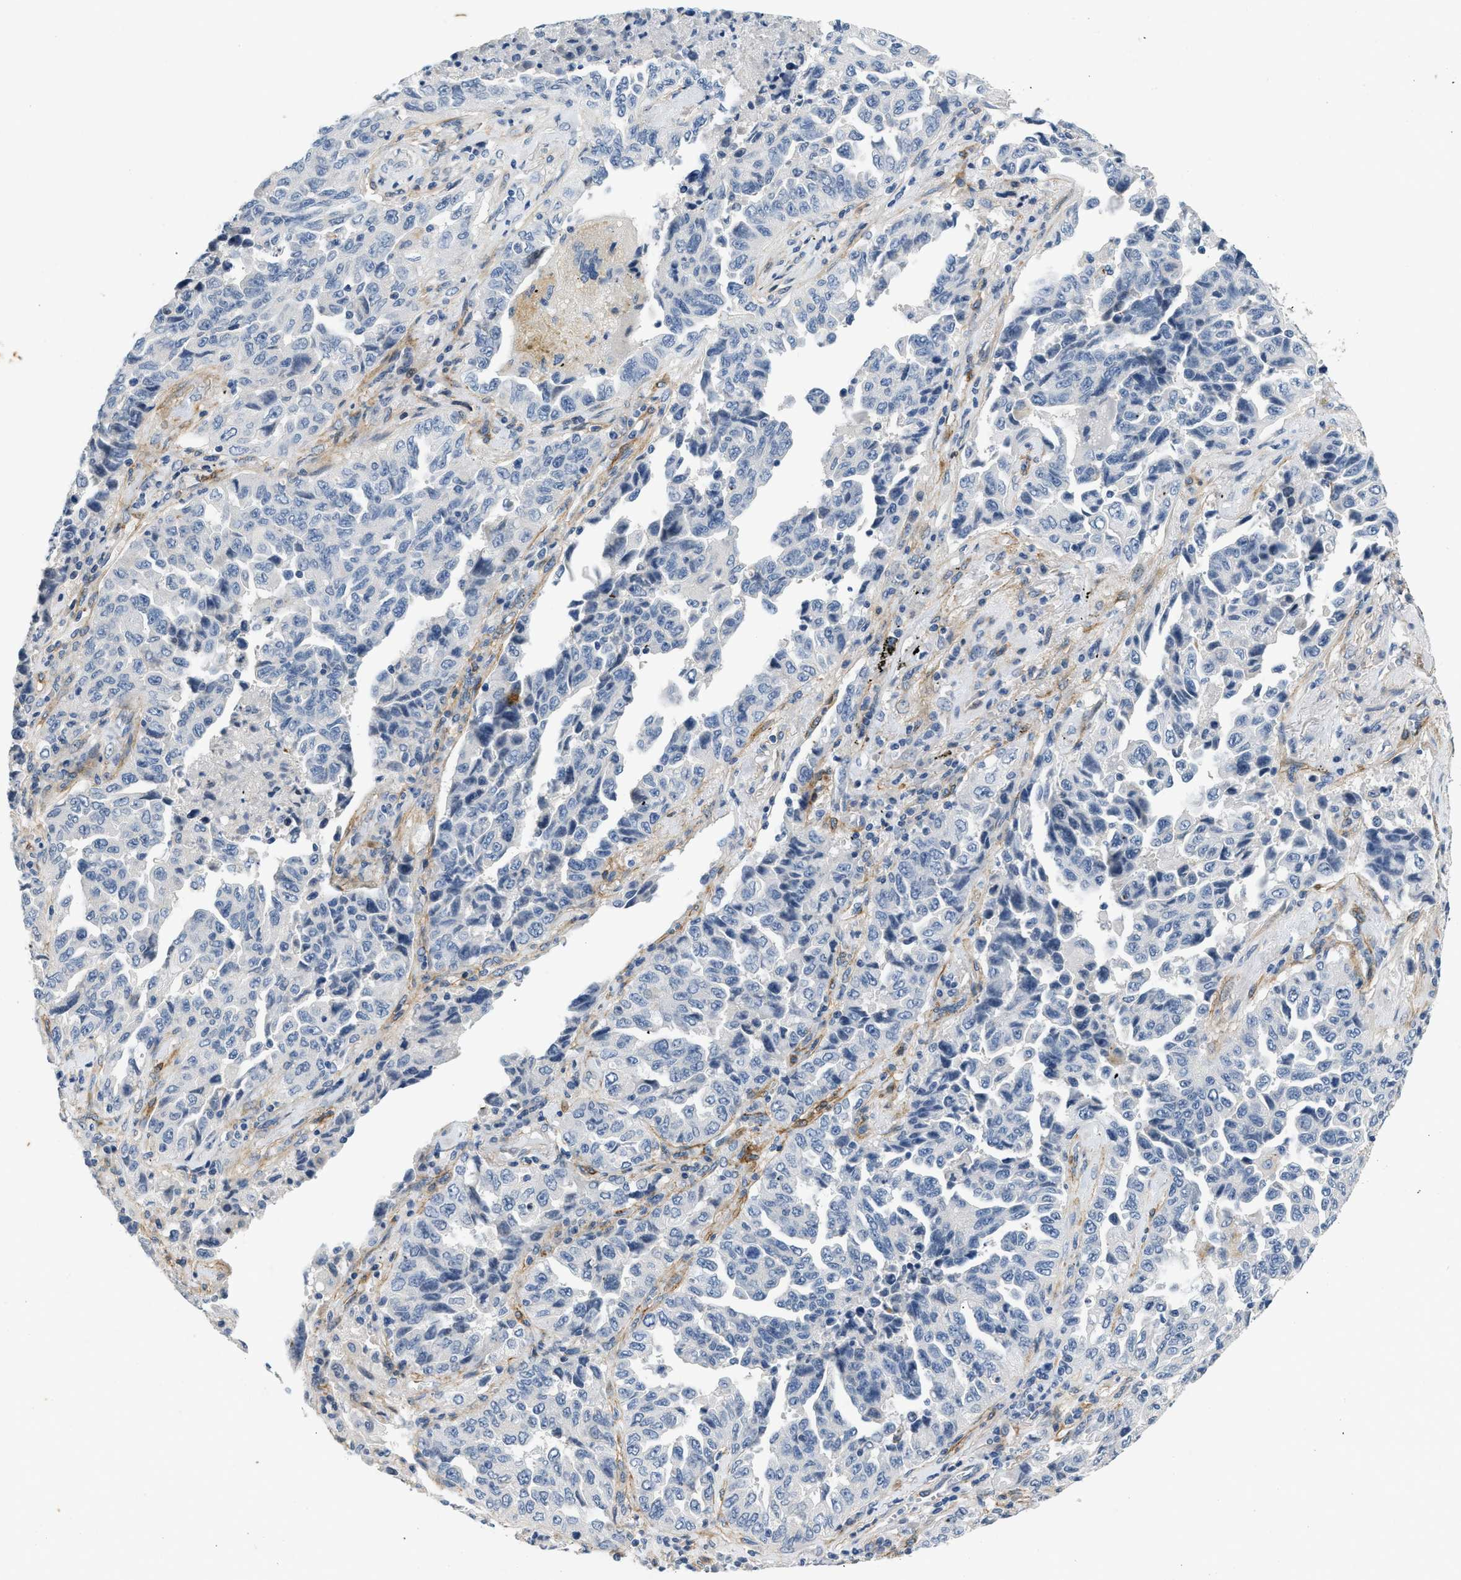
{"staining": {"intensity": "negative", "quantity": "none", "location": "none"}, "tissue": "lung cancer", "cell_type": "Tumor cells", "image_type": "cancer", "snomed": [{"axis": "morphology", "description": "Adenocarcinoma, NOS"}, {"axis": "topography", "description": "Lung"}], "caption": "The photomicrograph shows no staining of tumor cells in adenocarcinoma (lung).", "gene": "PDGFRA", "patient": {"sex": "female", "age": 51}}